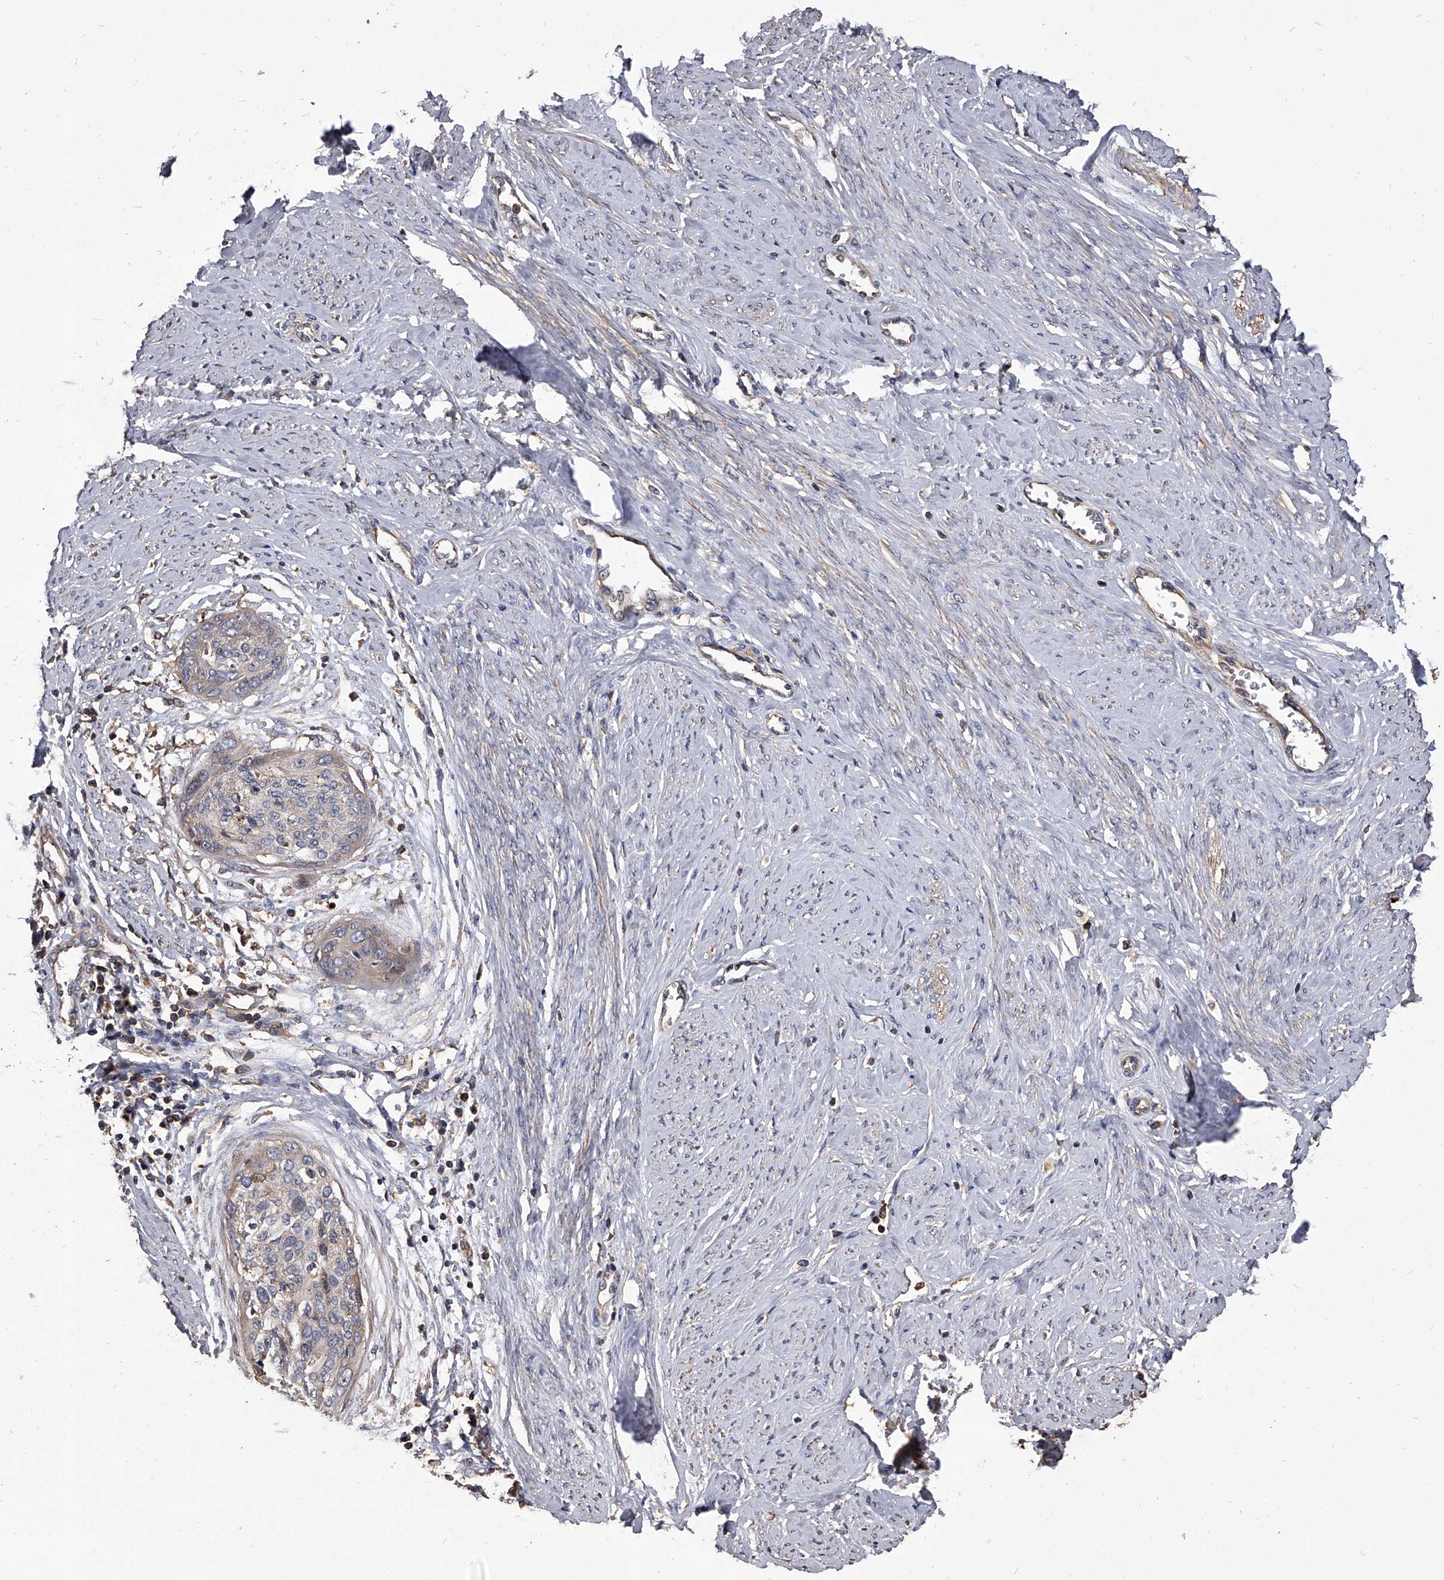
{"staining": {"intensity": "weak", "quantity": "<25%", "location": "cytoplasmic/membranous"}, "tissue": "cervical cancer", "cell_type": "Tumor cells", "image_type": "cancer", "snomed": [{"axis": "morphology", "description": "Squamous cell carcinoma, NOS"}, {"axis": "topography", "description": "Cervix"}], "caption": "Image shows no protein positivity in tumor cells of squamous cell carcinoma (cervical) tissue. The staining is performed using DAB brown chromogen with nuclei counter-stained in using hematoxylin.", "gene": "STK36", "patient": {"sex": "female", "age": 37}}